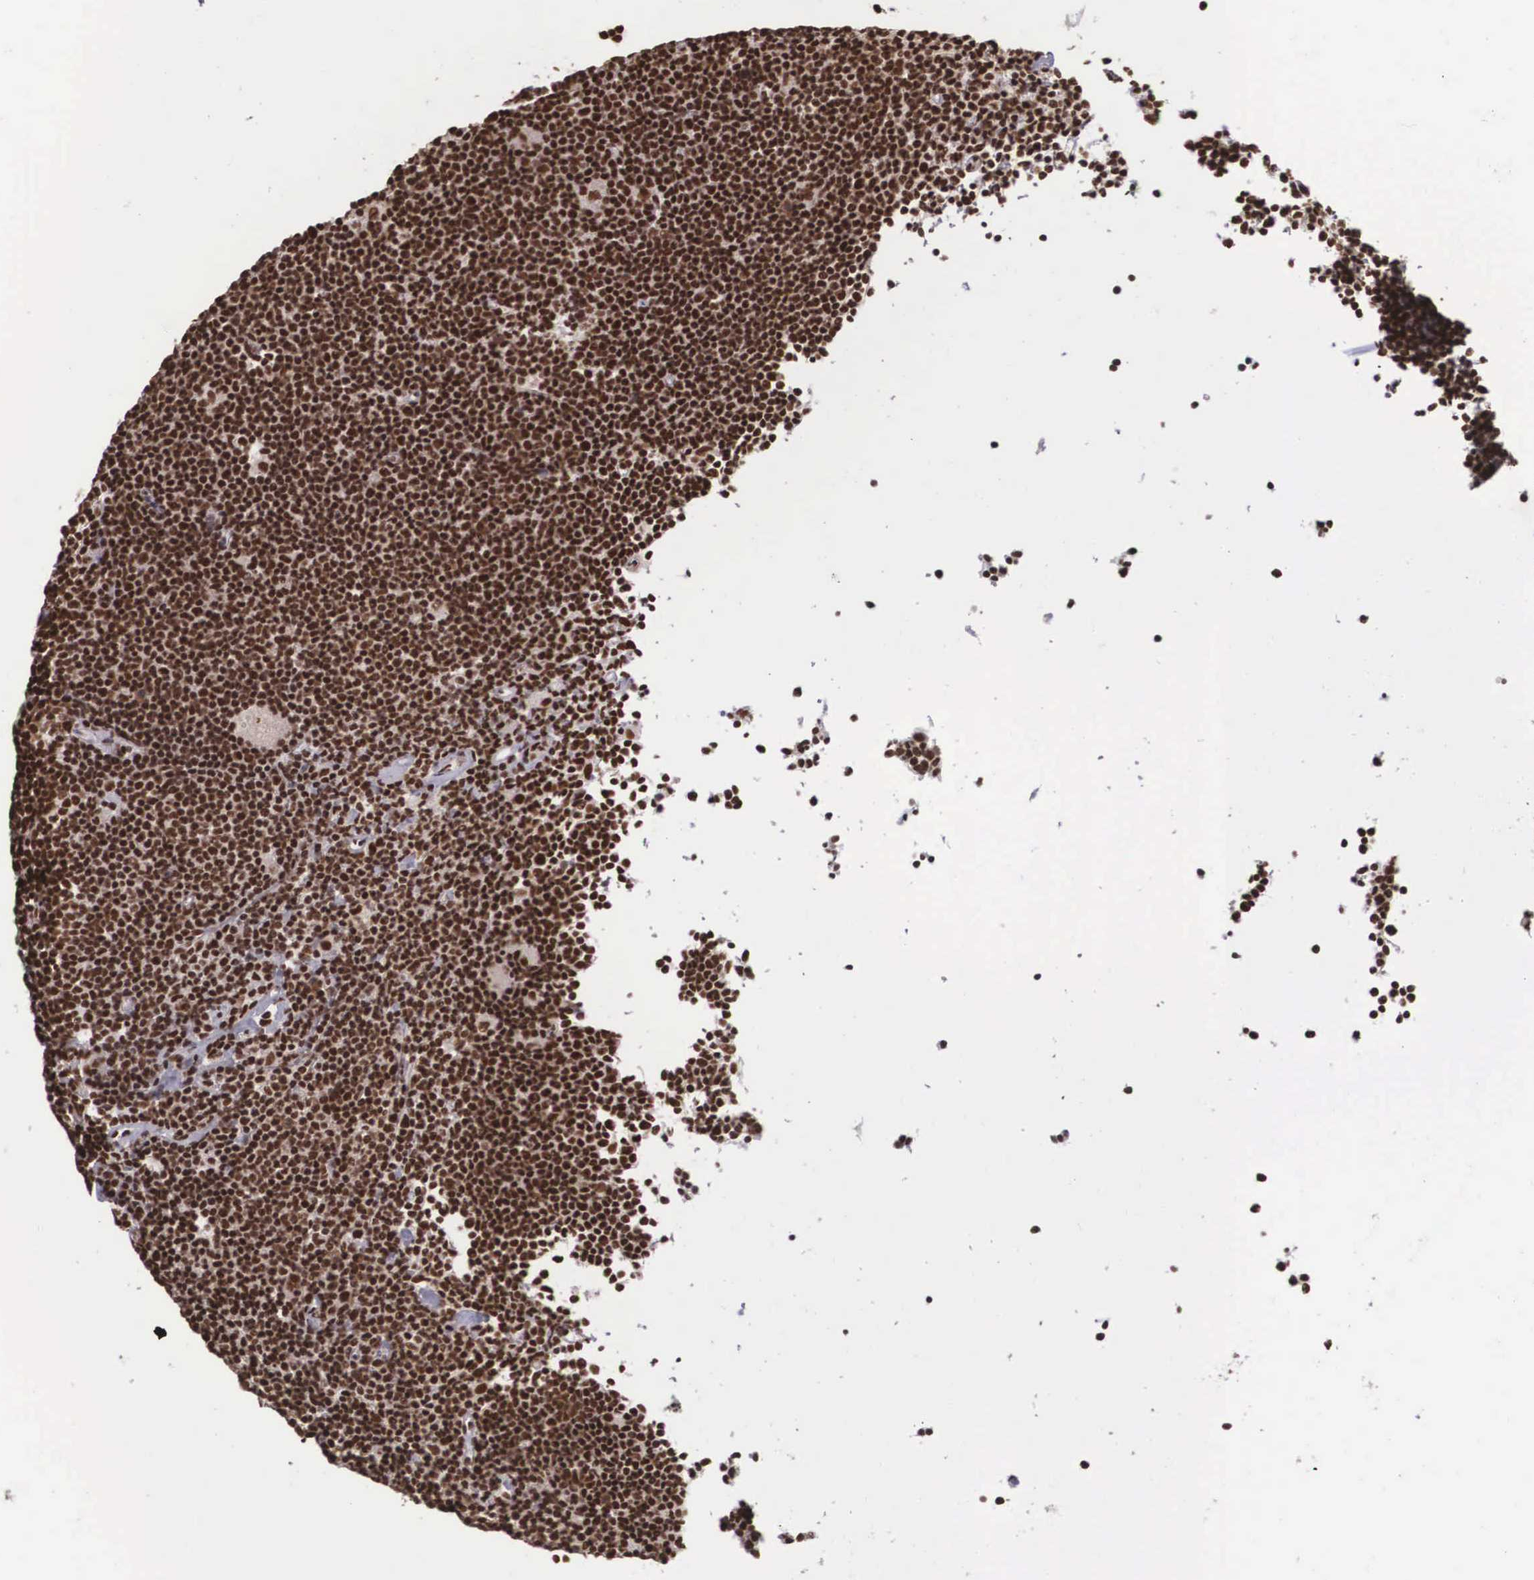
{"staining": {"intensity": "strong", "quantity": ">75%", "location": "nuclear"}, "tissue": "lymphoma", "cell_type": "Tumor cells", "image_type": "cancer", "snomed": [{"axis": "morphology", "description": "Malignant lymphoma, non-Hodgkin's type, Low grade"}, {"axis": "topography", "description": "Lymph node"}], "caption": "Low-grade malignant lymphoma, non-Hodgkin's type stained with DAB immunohistochemistry reveals high levels of strong nuclear expression in approximately >75% of tumor cells.", "gene": "POLR2F", "patient": {"sex": "male", "age": 65}}